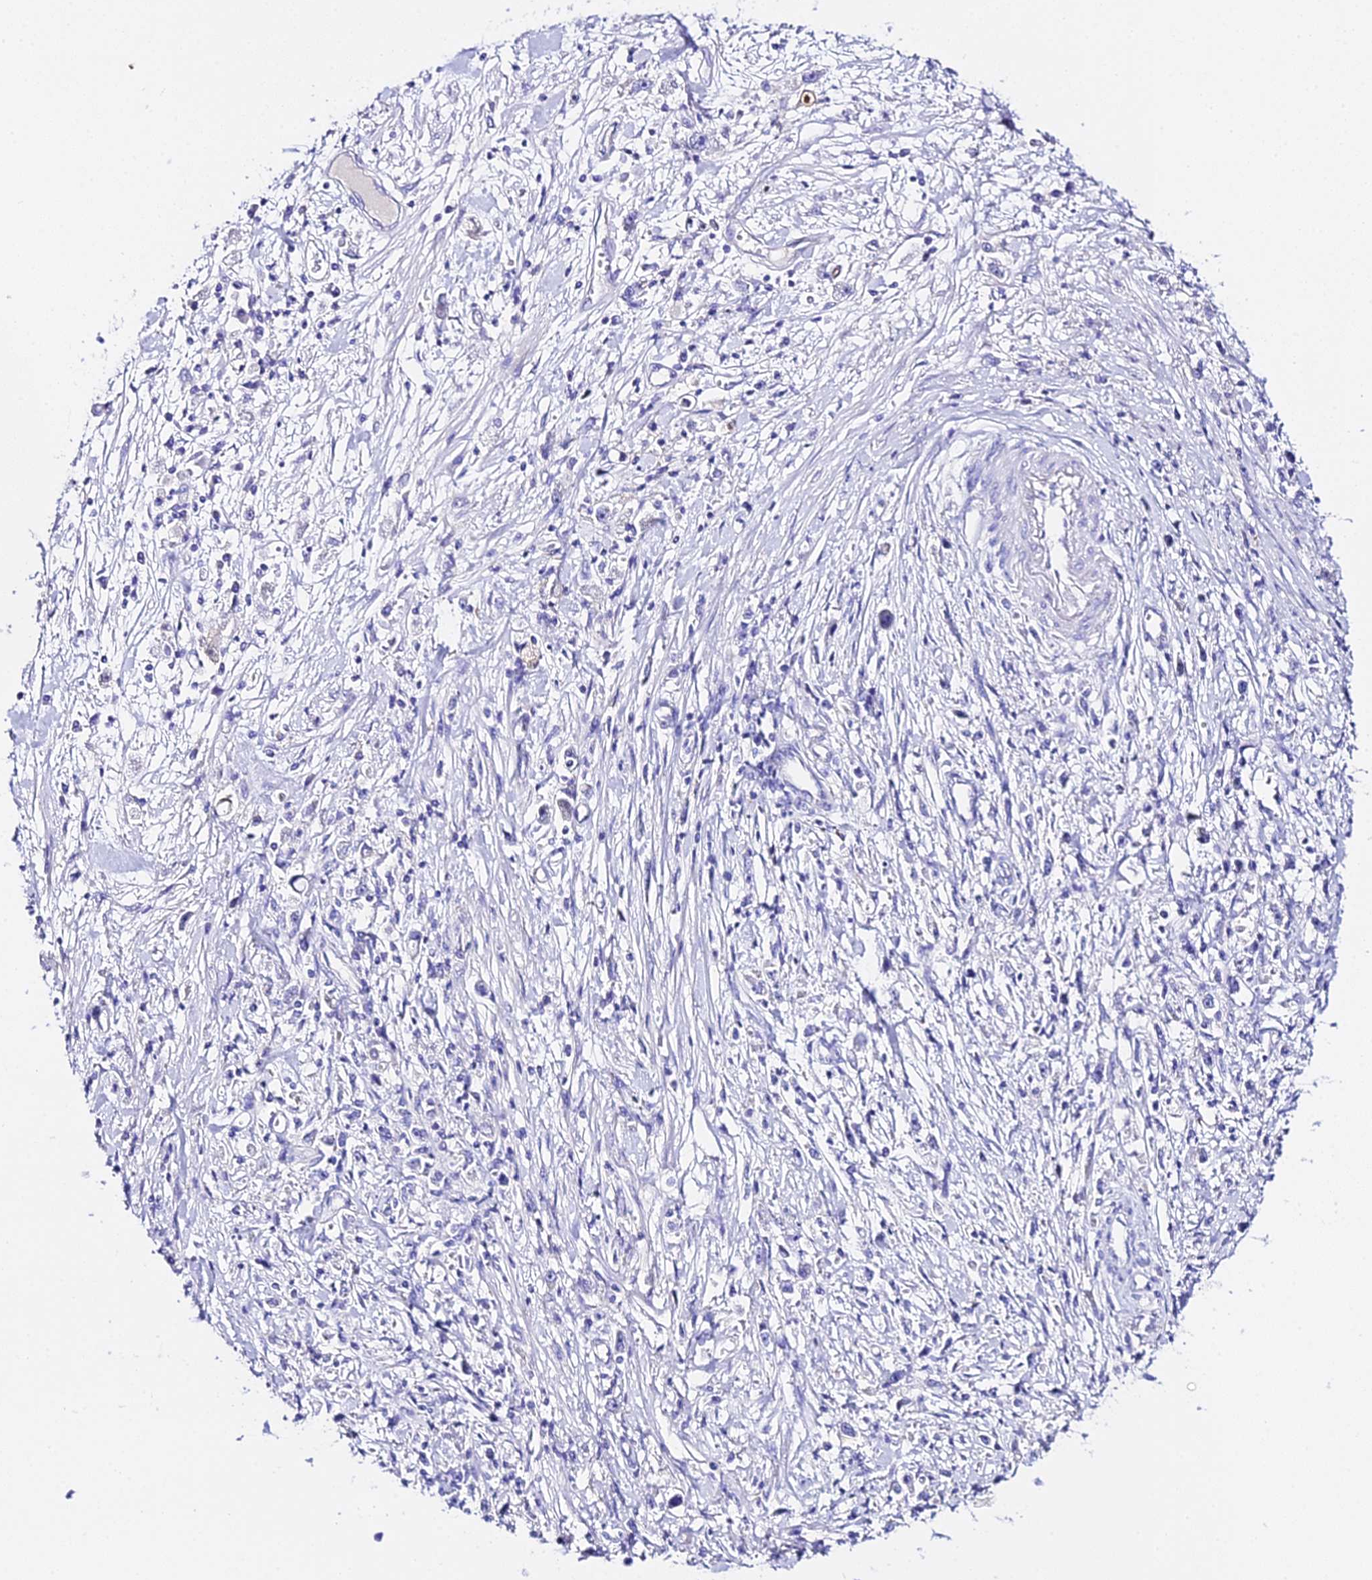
{"staining": {"intensity": "negative", "quantity": "none", "location": "none"}, "tissue": "stomach cancer", "cell_type": "Tumor cells", "image_type": "cancer", "snomed": [{"axis": "morphology", "description": "Adenocarcinoma, NOS"}, {"axis": "topography", "description": "Stomach"}], "caption": "A high-resolution image shows immunohistochemistry staining of adenocarcinoma (stomach), which reveals no significant expression in tumor cells.", "gene": "TMEM117", "patient": {"sex": "female", "age": 59}}